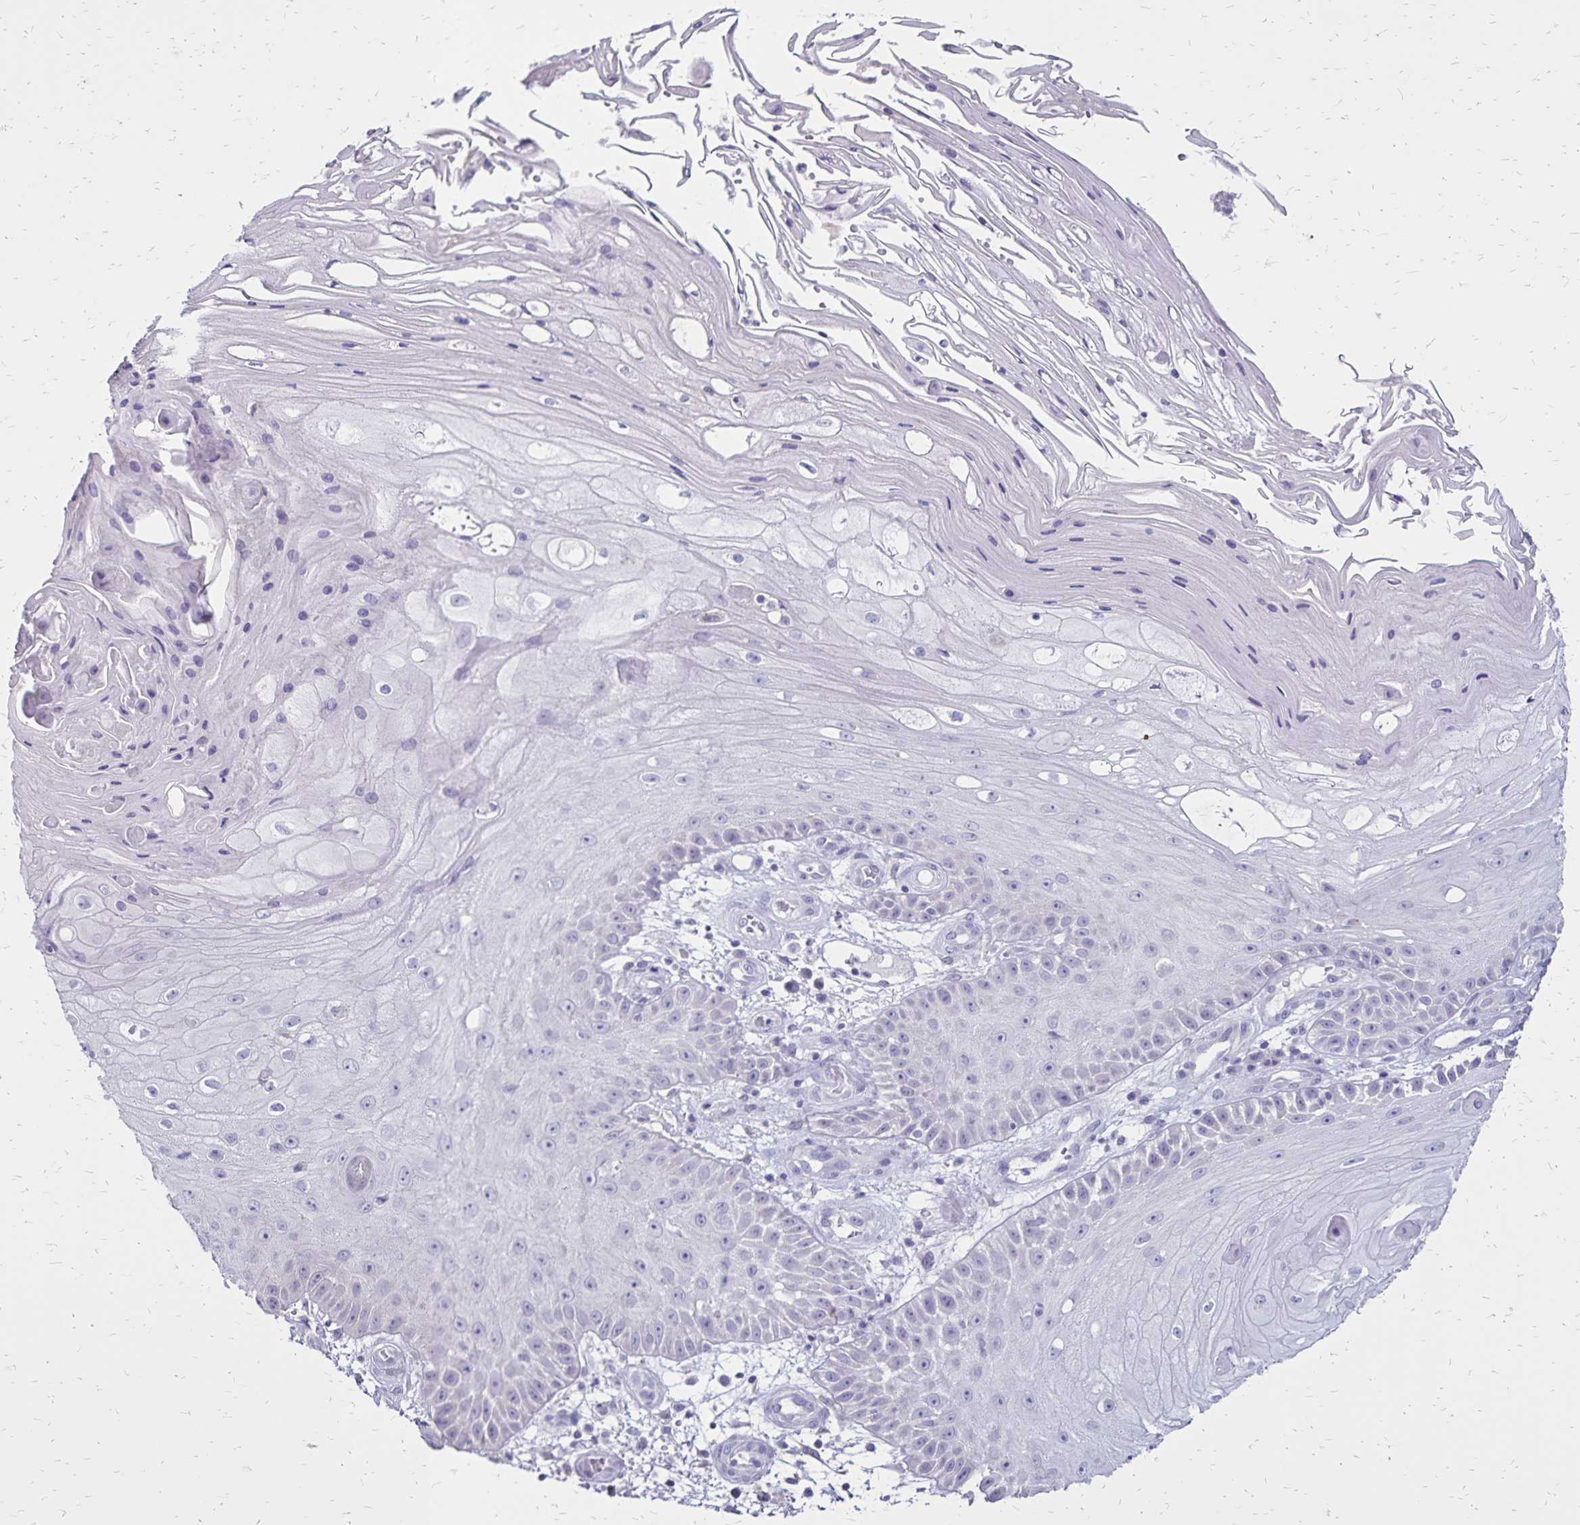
{"staining": {"intensity": "negative", "quantity": "none", "location": "none"}, "tissue": "skin cancer", "cell_type": "Tumor cells", "image_type": "cancer", "snomed": [{"axis": "morphology", "description": "Squamous cell carcinoma, NOS"}, {"axis": "topography", "description": "Skin"}], "caption": "IHC of skin squamous cell carcinoma demonstrates no positivity in tumor cells.", "gene": "SH3GL3", "patient": {"sex": "male", "age": 70}}